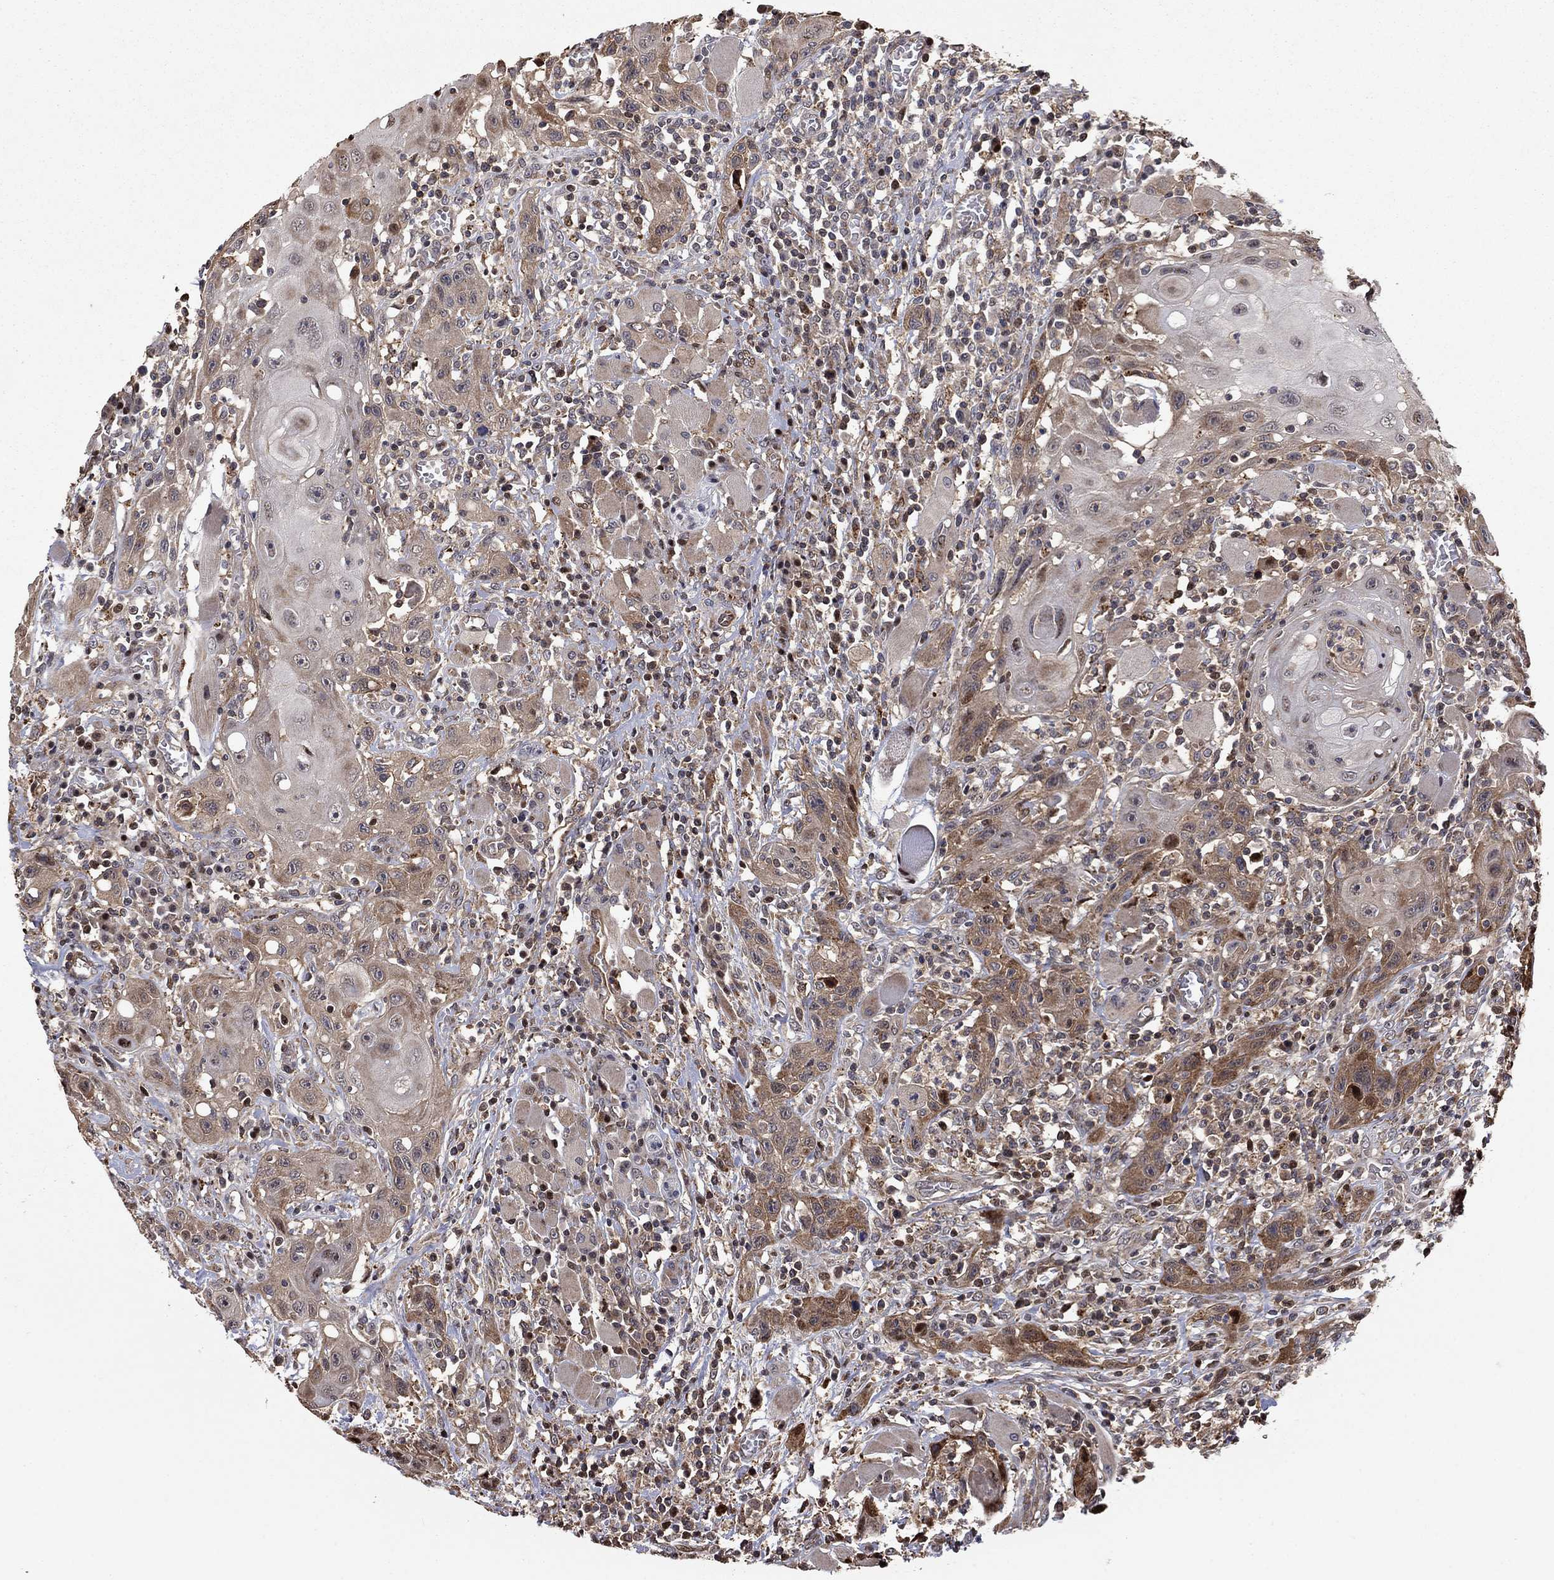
{"staining": {"intensity": "weak", "quantity": "25%-75%", "location": "cytoplasmic/membranous"}, "tissue": "head and neck cancer", "cell_type": "Tumor cells", "image_type": "cancer", "snomed": [{"axis": "morphology", "description": "Normal tissue, NOS"}, {"axis": "morphology", "description": "Squamous cell carcinoma, NOS"}, {"axis": "topography", "description": "Oral tissue"}, {"axis": "topography", "description": "Head-Neck"}], "caption": "IHC micrograph of neoplastic tissue: human head and neck squamous cell carcinoma stained using IHC exhibits low levels of weak protein expression localized specifically in the cytoplasmic/membranous of tumor cells, appearing as a cytoplasmic/membranous brown color.", "gene": "LPCAT4", "patient": {"sex": "male", "age": 71}}